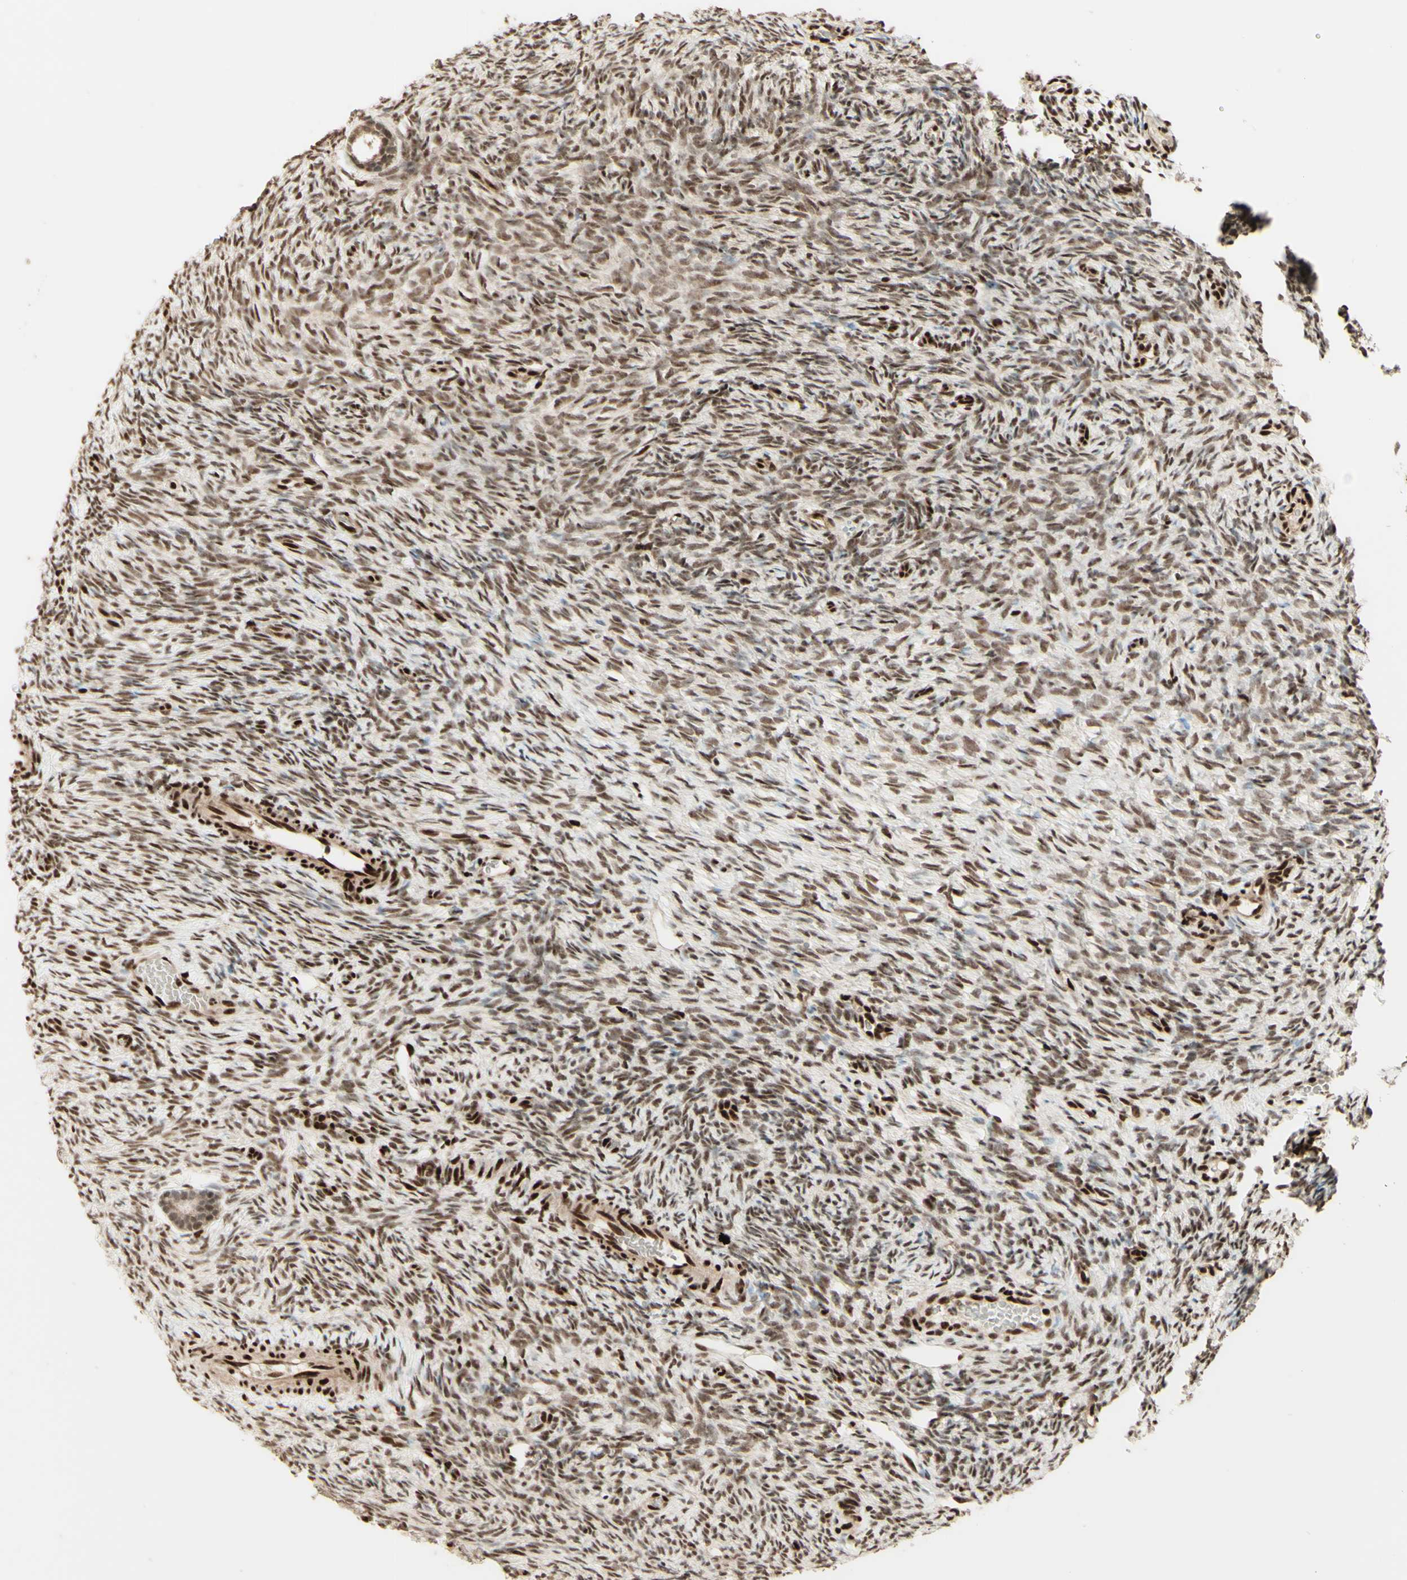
{"staining": {"intensity": "strong", "quantity": ">75%", "location": "nuclear"}, "tissue": "ovary", "cell_type": "Ovarian stroma cells", "image_type": "normal", "snomed": [{"axis": "morphology", "description": "Normal tissue, NOS"}, {"axis": "topography", "description": "Ovary"}], "caption": "Strong nuclear staining for a protein is appreciated in about >75% of ovarian stroma cells of normal ovary using immunohistochemistry (IHC).", "gene": "NR3C1", "patient": {"sex": "female", "age": 35}}